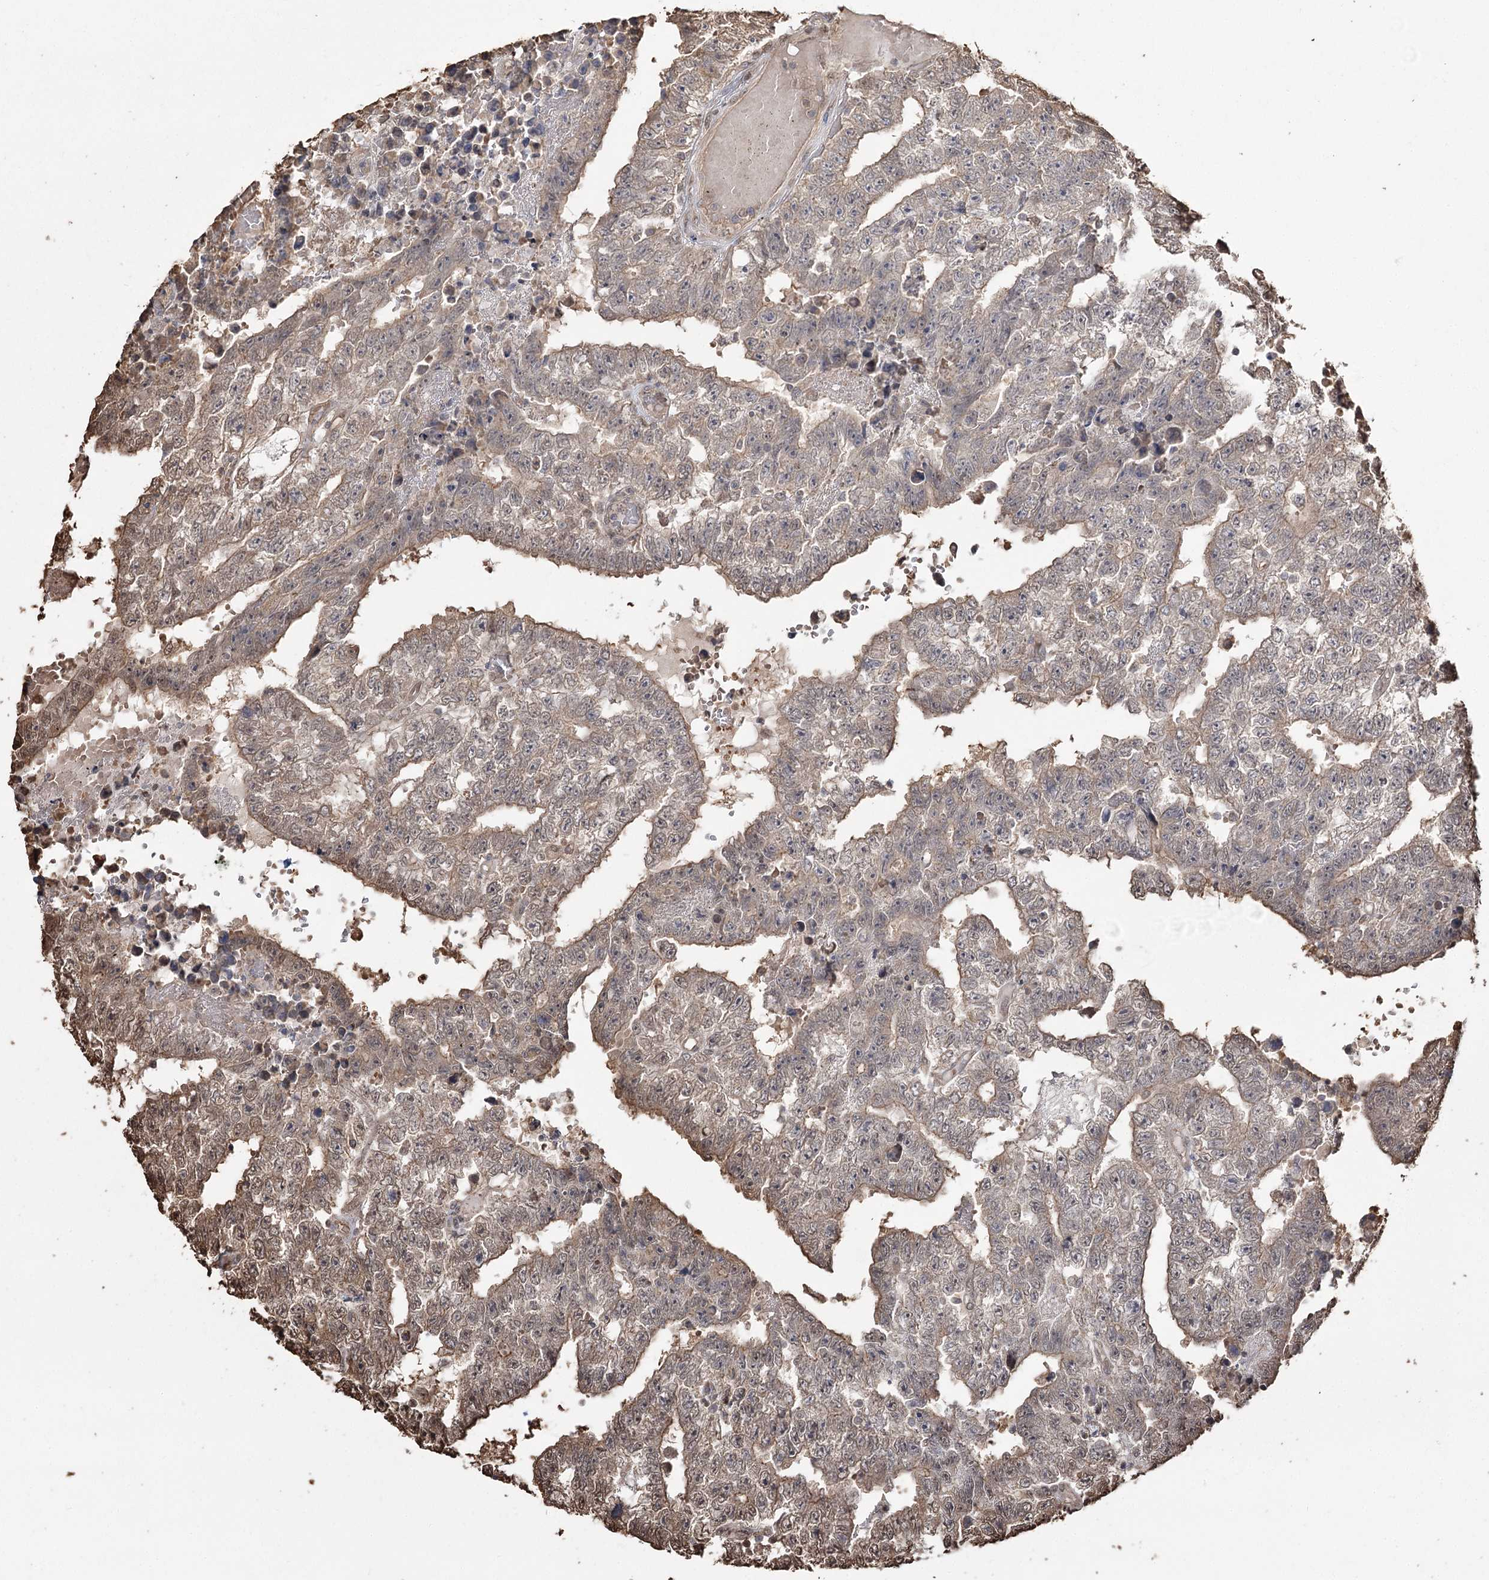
{"staining": {"intensity": "weak", "quantity": "25%-75%", "location": "cytoplasmic/membranous"}, "tissue": "testis cancer", "cell_type": "Tumor cells", "image_type": "cancer", "snomed": [{"axis": "morphology", "description": "Carcinoma, Embryonal, NOS"}, {"axis": "topography", "description": "Testis"}], "caption": "A micrograph of testis embryonal carcinoma stained for a protein shows weak cytoplasmic/membranous brown staining in tumor cells.", "gene": "PLCH1", "patient": {"sex": "male", "age": 25}}